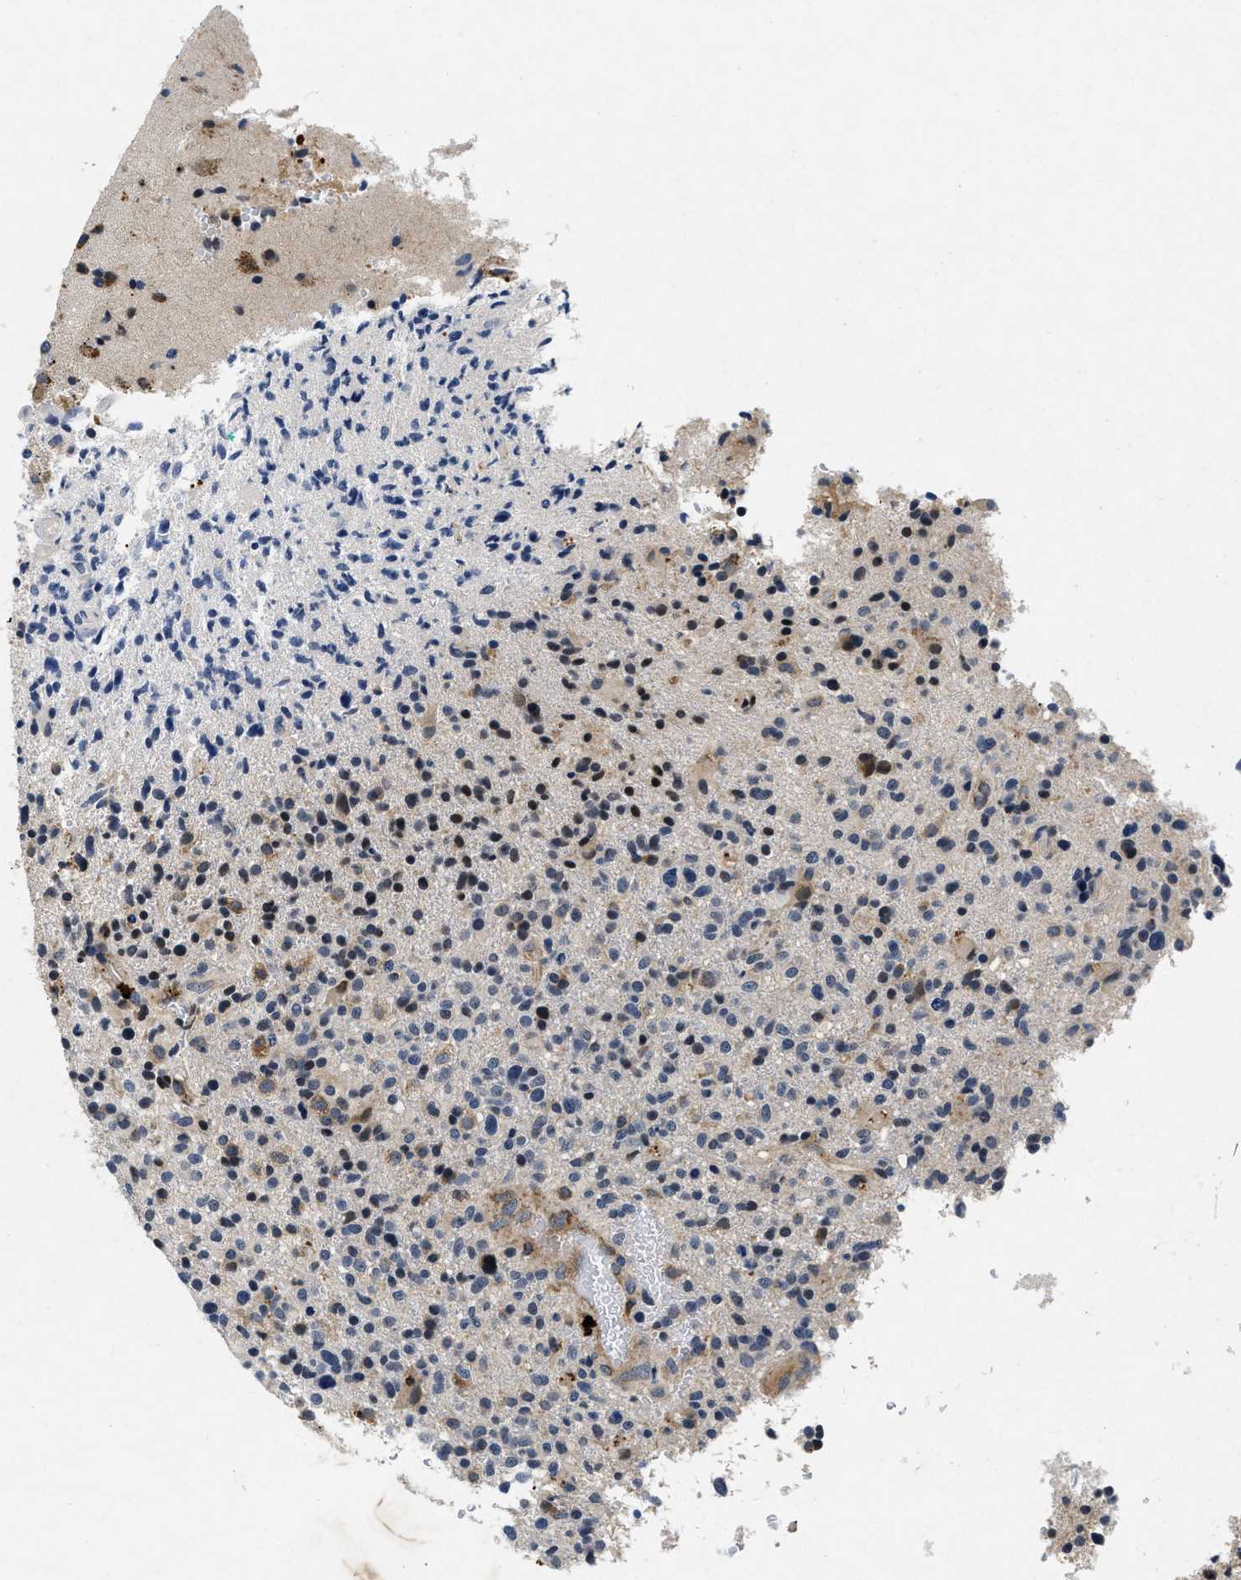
{"staining": {"intensity": "weak", "quantity": "<25%", "location": "cytoplasmic/membranous"}, "tissue": "glioma", "cell_type": "Tumor cells", "image_type": "cancer", "snomed": [{"axis": "morphology", "description": "Glioma, malignant, High grade"}, {"axis": "topography", "description": "Brain"}], "caption": "There is no significant staining in tumor cells of glioma.", "gene": "PDP1", "patient": {"sex": "male", "age": 72}}